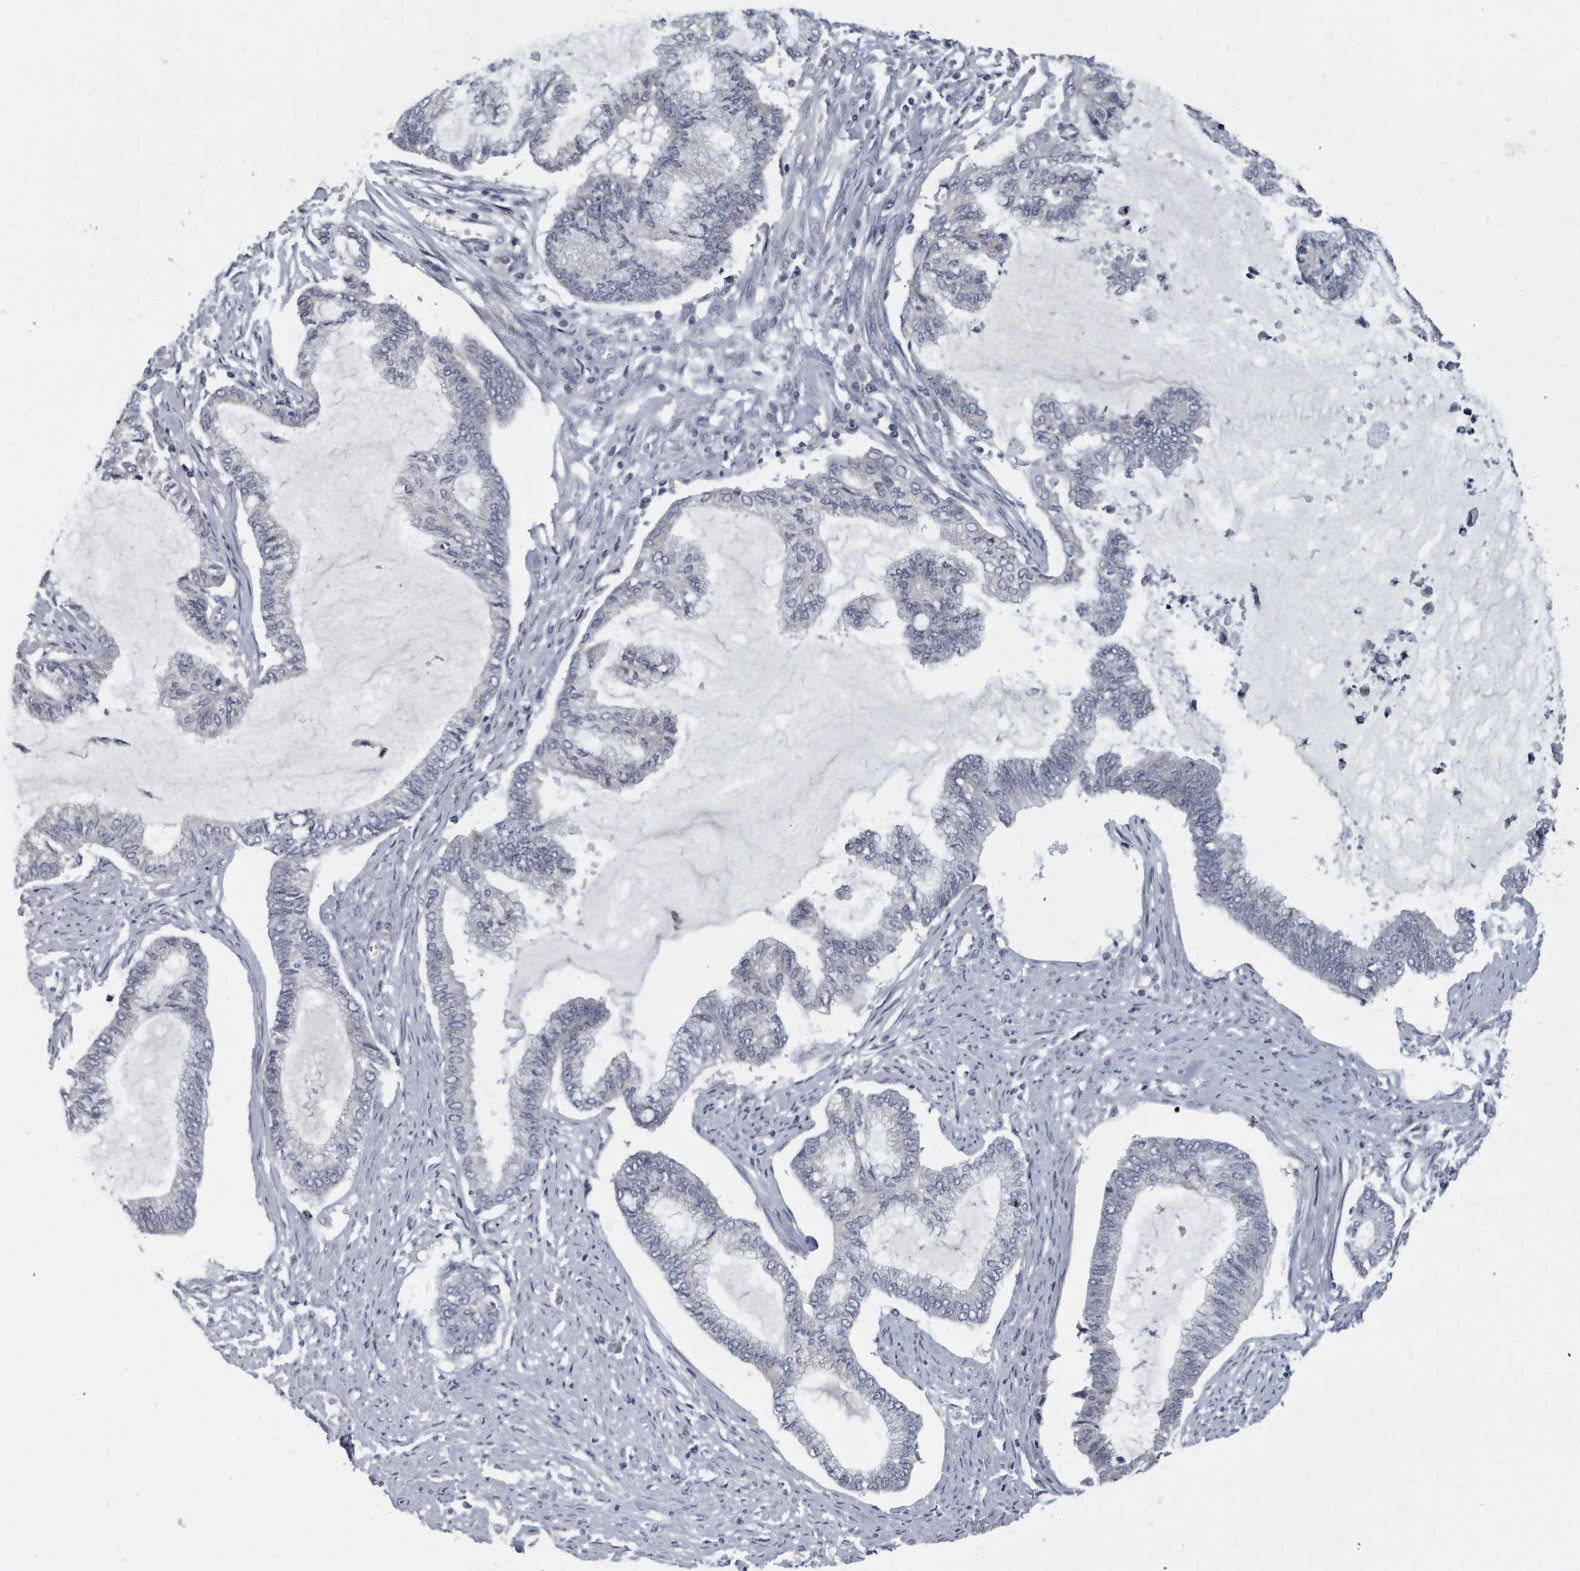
{"staining": {"intensity": "negative", "quantity": "none", "location": "none"}, "tissue": "endometrial cancer", "cell_type": "Tumor cells", "image_type": "cancer", "snomed": [{"axis": "morphology", "description": "Adenocarcinoma, NOS"}, {"axis": "topography", "description": "Endometrium"}], "caption": "Protein analysis of endometrial cancer (adenocarcinoma) demonstrates no significant positivity in tumor cells.", "gene": "PLEKHA6", "patient": {"sex": "female", "age": 86}}